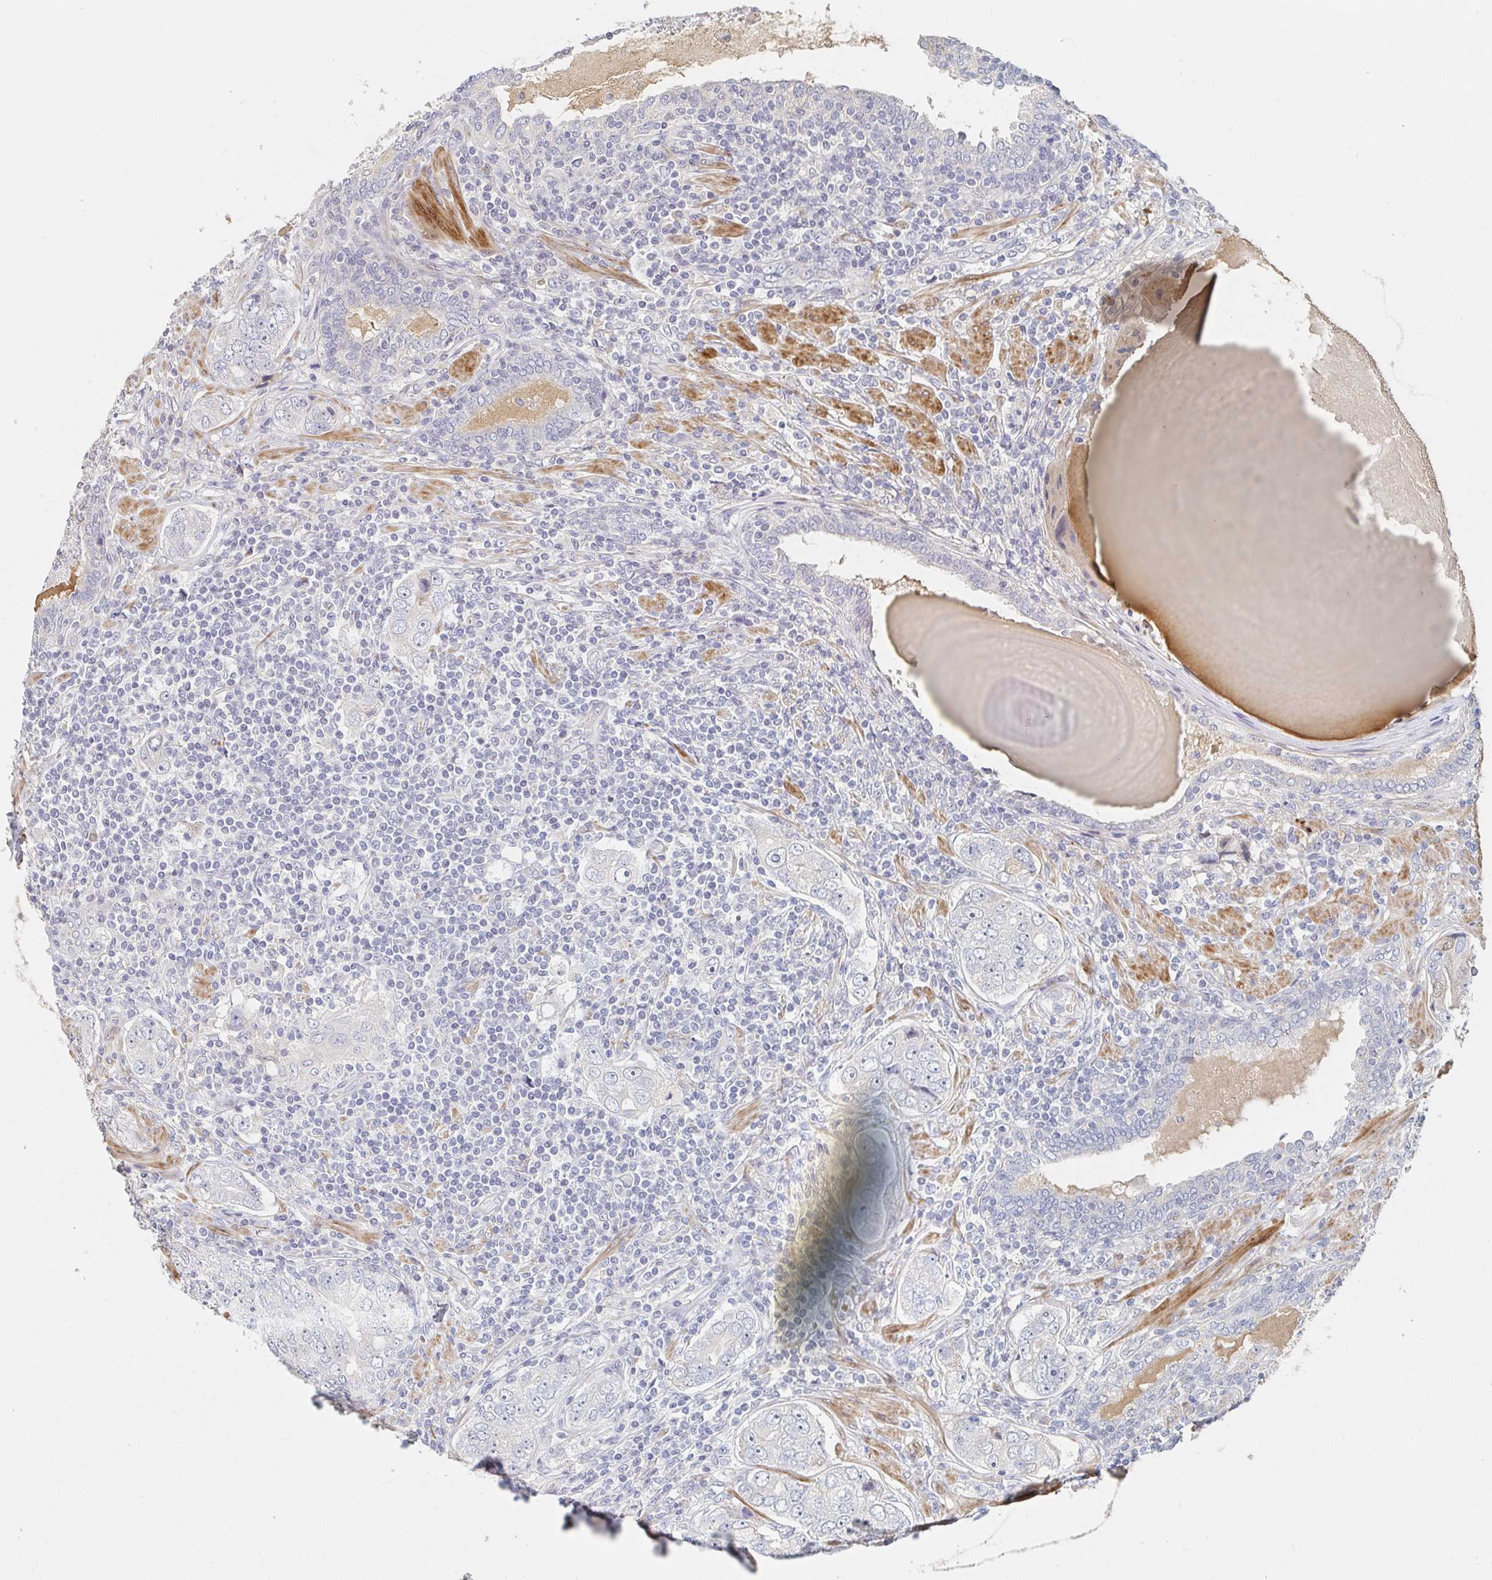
{"staining": {"intensity": "negative", "quantity": "none", "location": "none"}, "tissue": "prostate cancer", "cell_type": "Tumor cells", "image_type": "cancer", "snomed": [{"axis": "morphology", "description": "Adenocarcinoma, High grade"}, {"axis": "topography", "description": "Prostate"}], "caption": "Human prostate adenocarcinoma (high-grade) stained for a protein using immunohistochemistry (IHC) demonstrates no staining in tumor cells.", "gene": "NME9", "patient": {"sex": "male", "age": 60}}